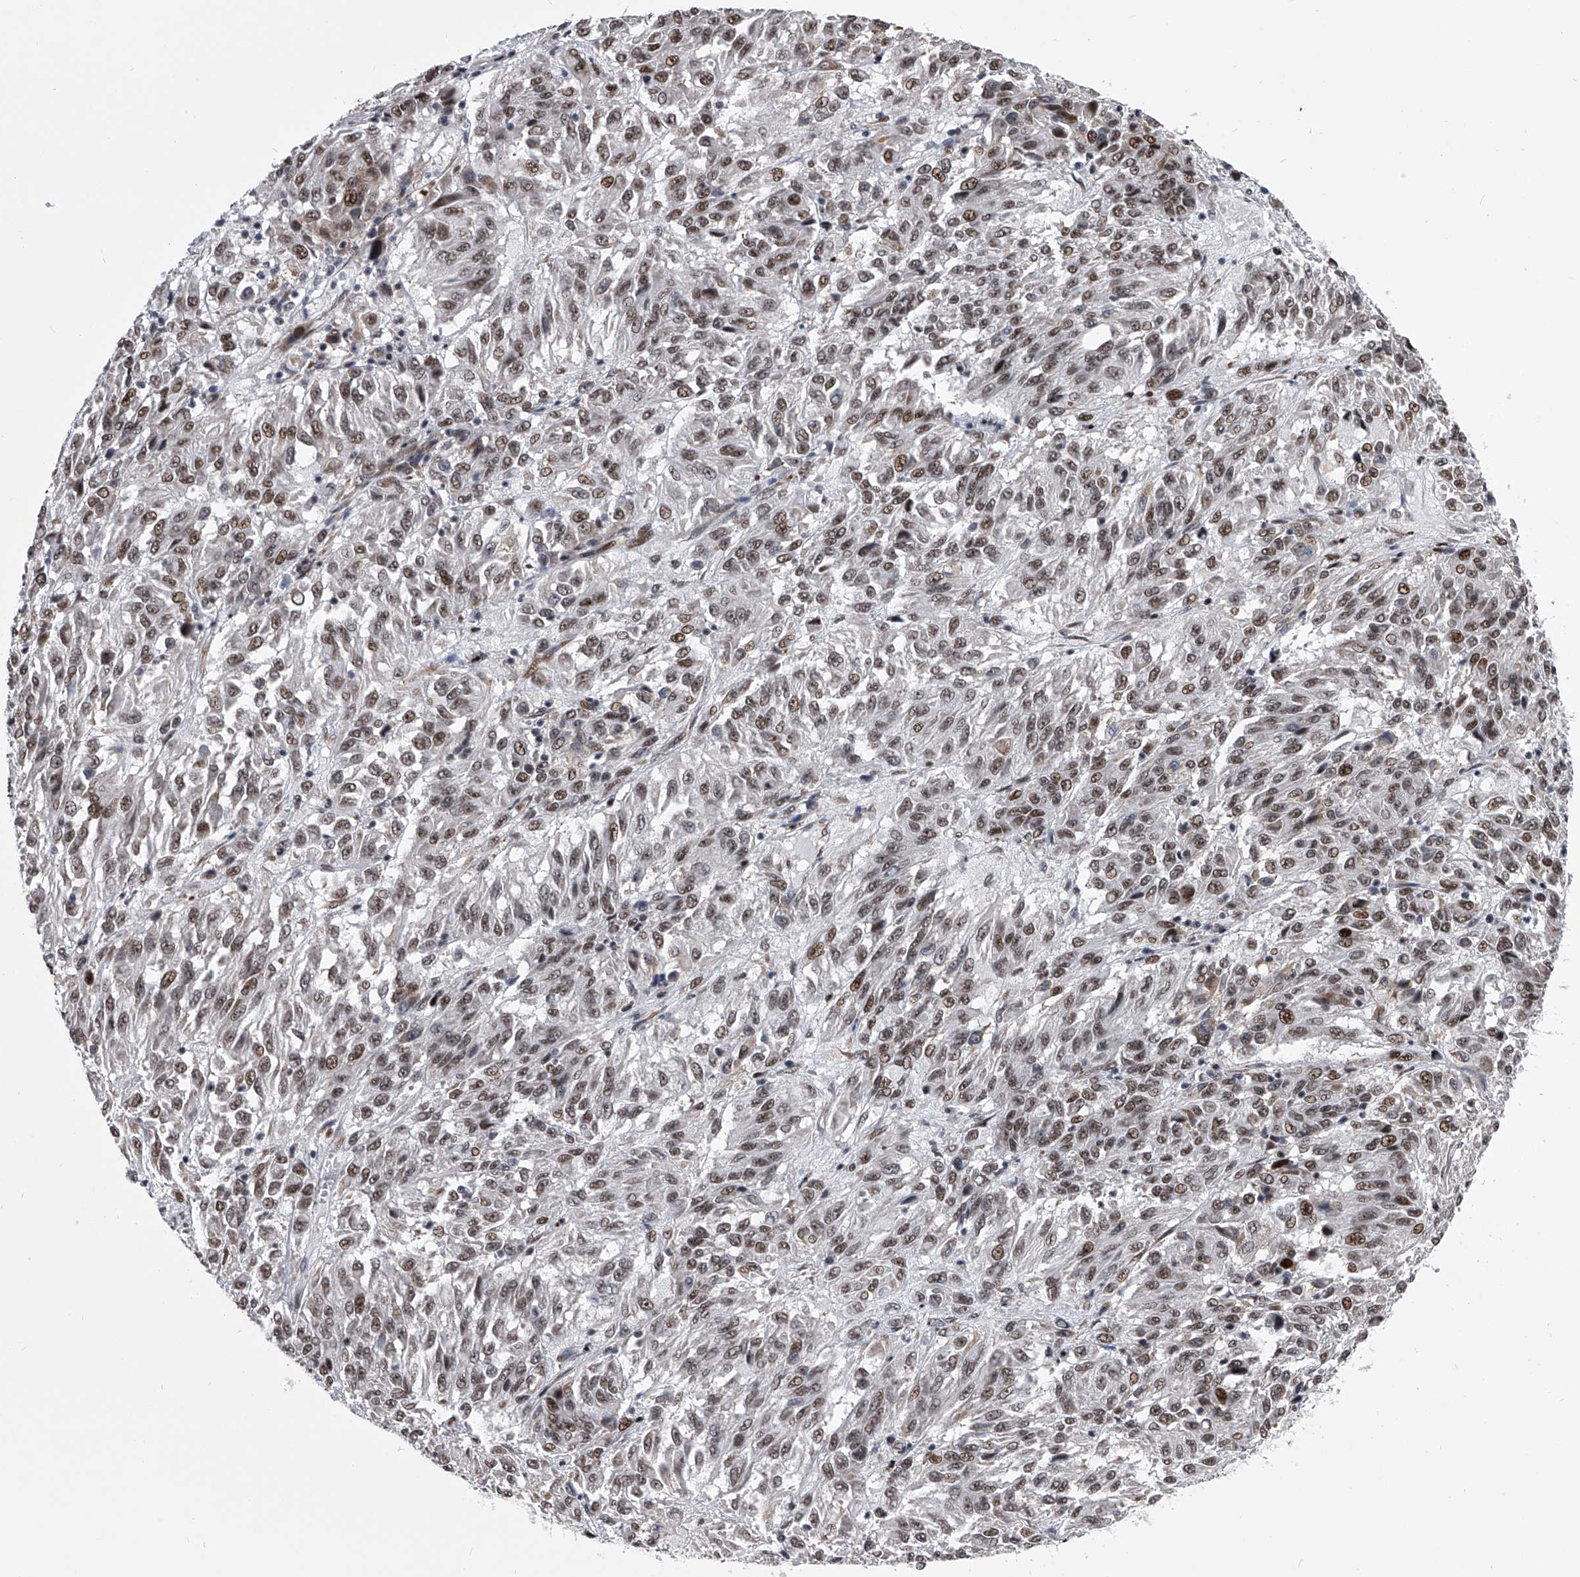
{"staining": {"intensity": "moderate", "quantity": ">75%", "location": "nuclear"}, "tissue": "melanoma", "cell_type": "Tumor cells", "image_type": "cancer", "snomed": [{"axis": "morphology", "description": "Malignant melanoma, Metastatic site"}, {"axis": "topography", "description": "Lung"}], "caption": "Immunohistochemical staining of malignant melanoma (metastatic site) reveals medium levels of moderate nuclear protein positivity in about >75% of tumor cells.", "gene": "CMTR1", "patient": {"sex": "male", "age": 64}}